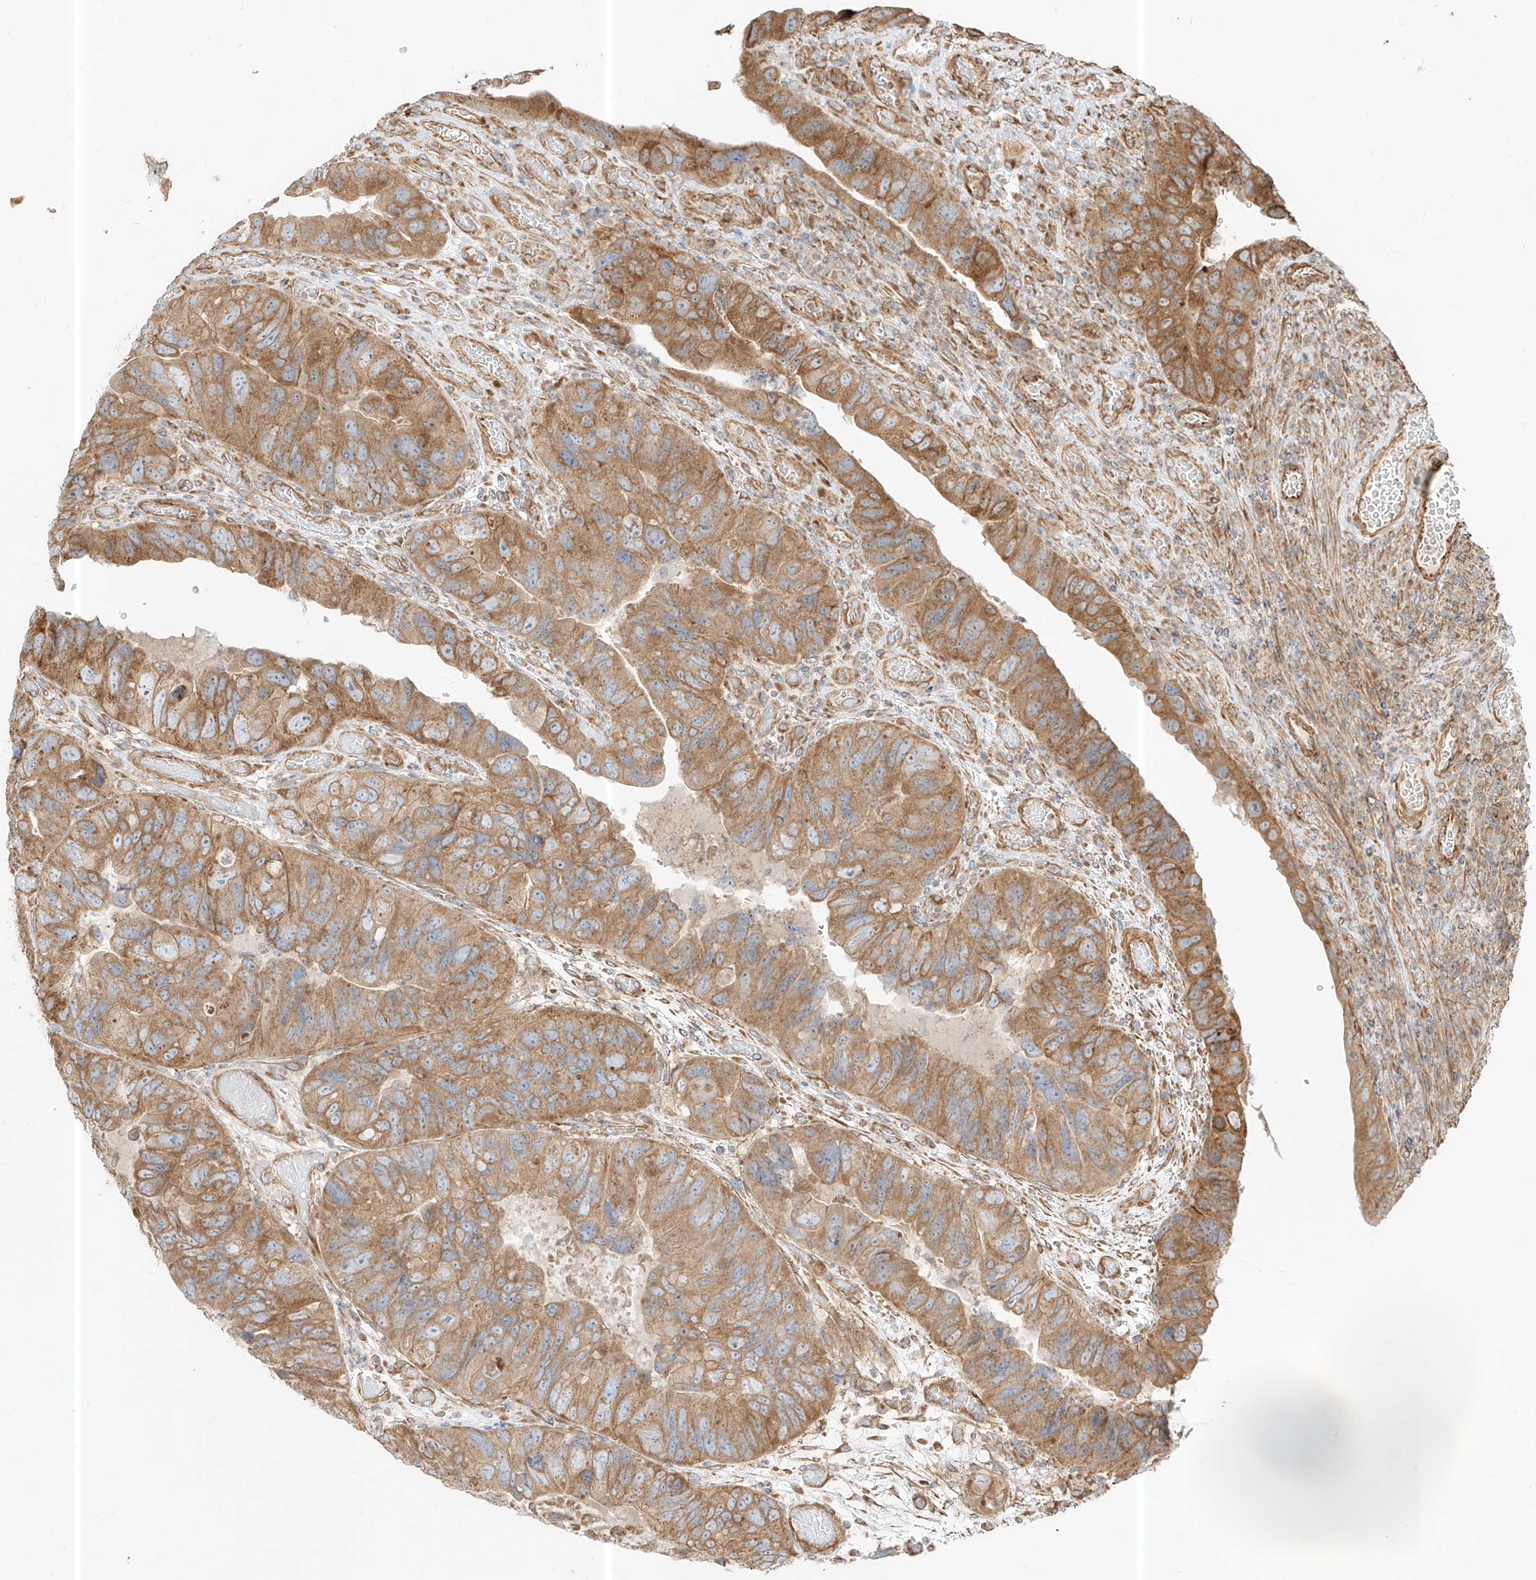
{"staining": {"intensity": "moderate", "quantity": ">75%", "location": "cytoplasmic/membranous"}, "tissue": "colorectal cancer", "cell_type": "Tumor cells", "image_type": "cancer", "snomed": [{"axis": "morphology", "description": "Adenocarcinoma, NOS"}, {"axis": "topography", "description": "Rectum"}], "caption": "Immunohistochemistry (DAB) staining of colorectal adenocarcinoma shows moderate cytoplasmic/membranous protein staining in approximately >75% of tumor cells.", "gene": "PLCL1", "patient": {"sex": "male", "age": 63}}